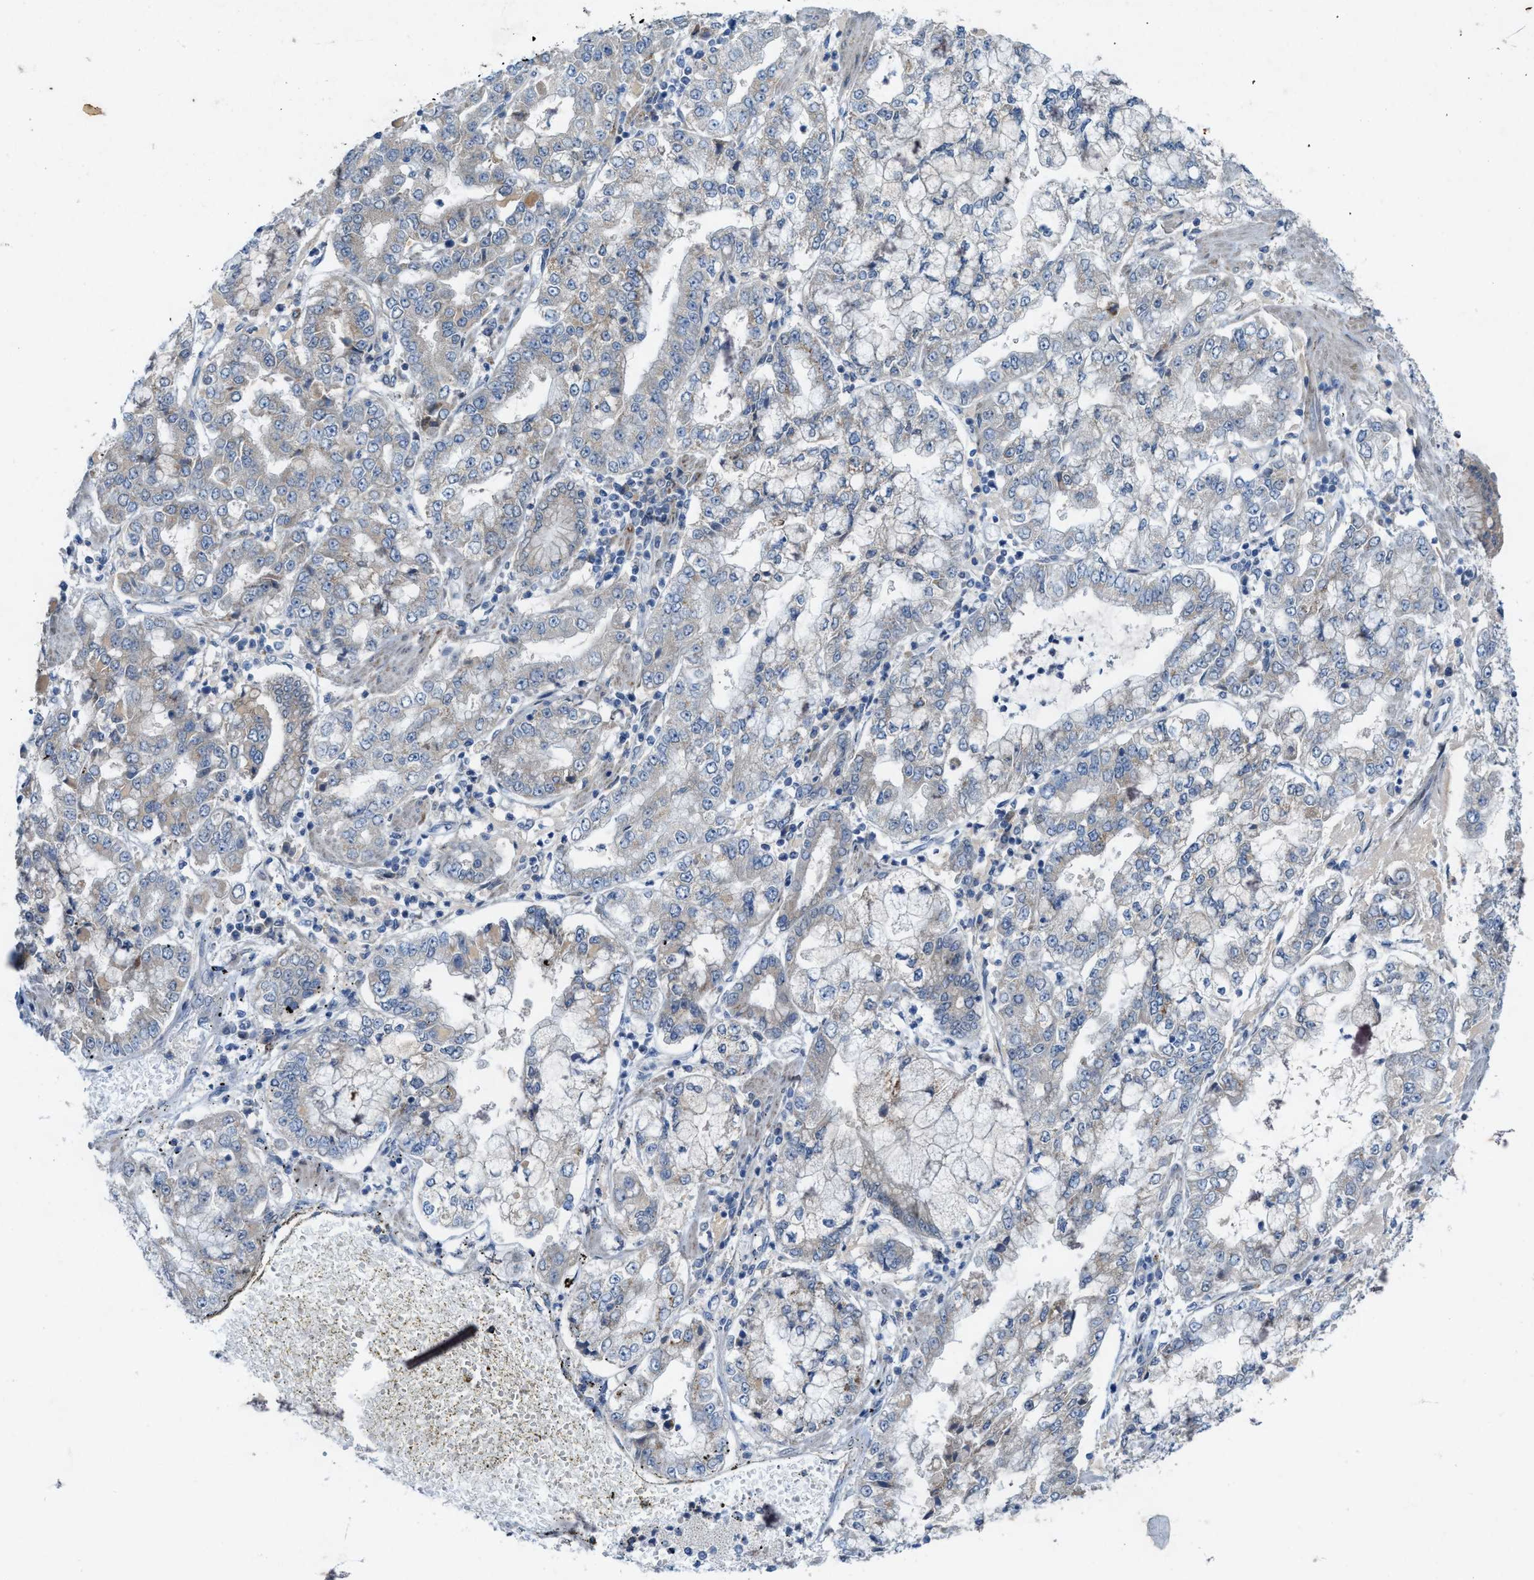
{"staining": {"intensity": "weak", "quantity": "<25%", "location": "cytoplasmic/membranous"}, "tissue": "stomach cancer", "cell_type": "Tumor cells", "image_type": "cancer", "snomed": [{"axis": "morphology", "description": "Adenocarcinoma, NOS"}, {"axis": "topography", "description": "Stomach"}], "caption": "There is no significant expression in tumor cells of stomach cancer. (Brightfield microscopy of DAB immunohistochemistry at high magnification).", "gene": "URGCP", "patient": {"sex": "male", "age": 76}}